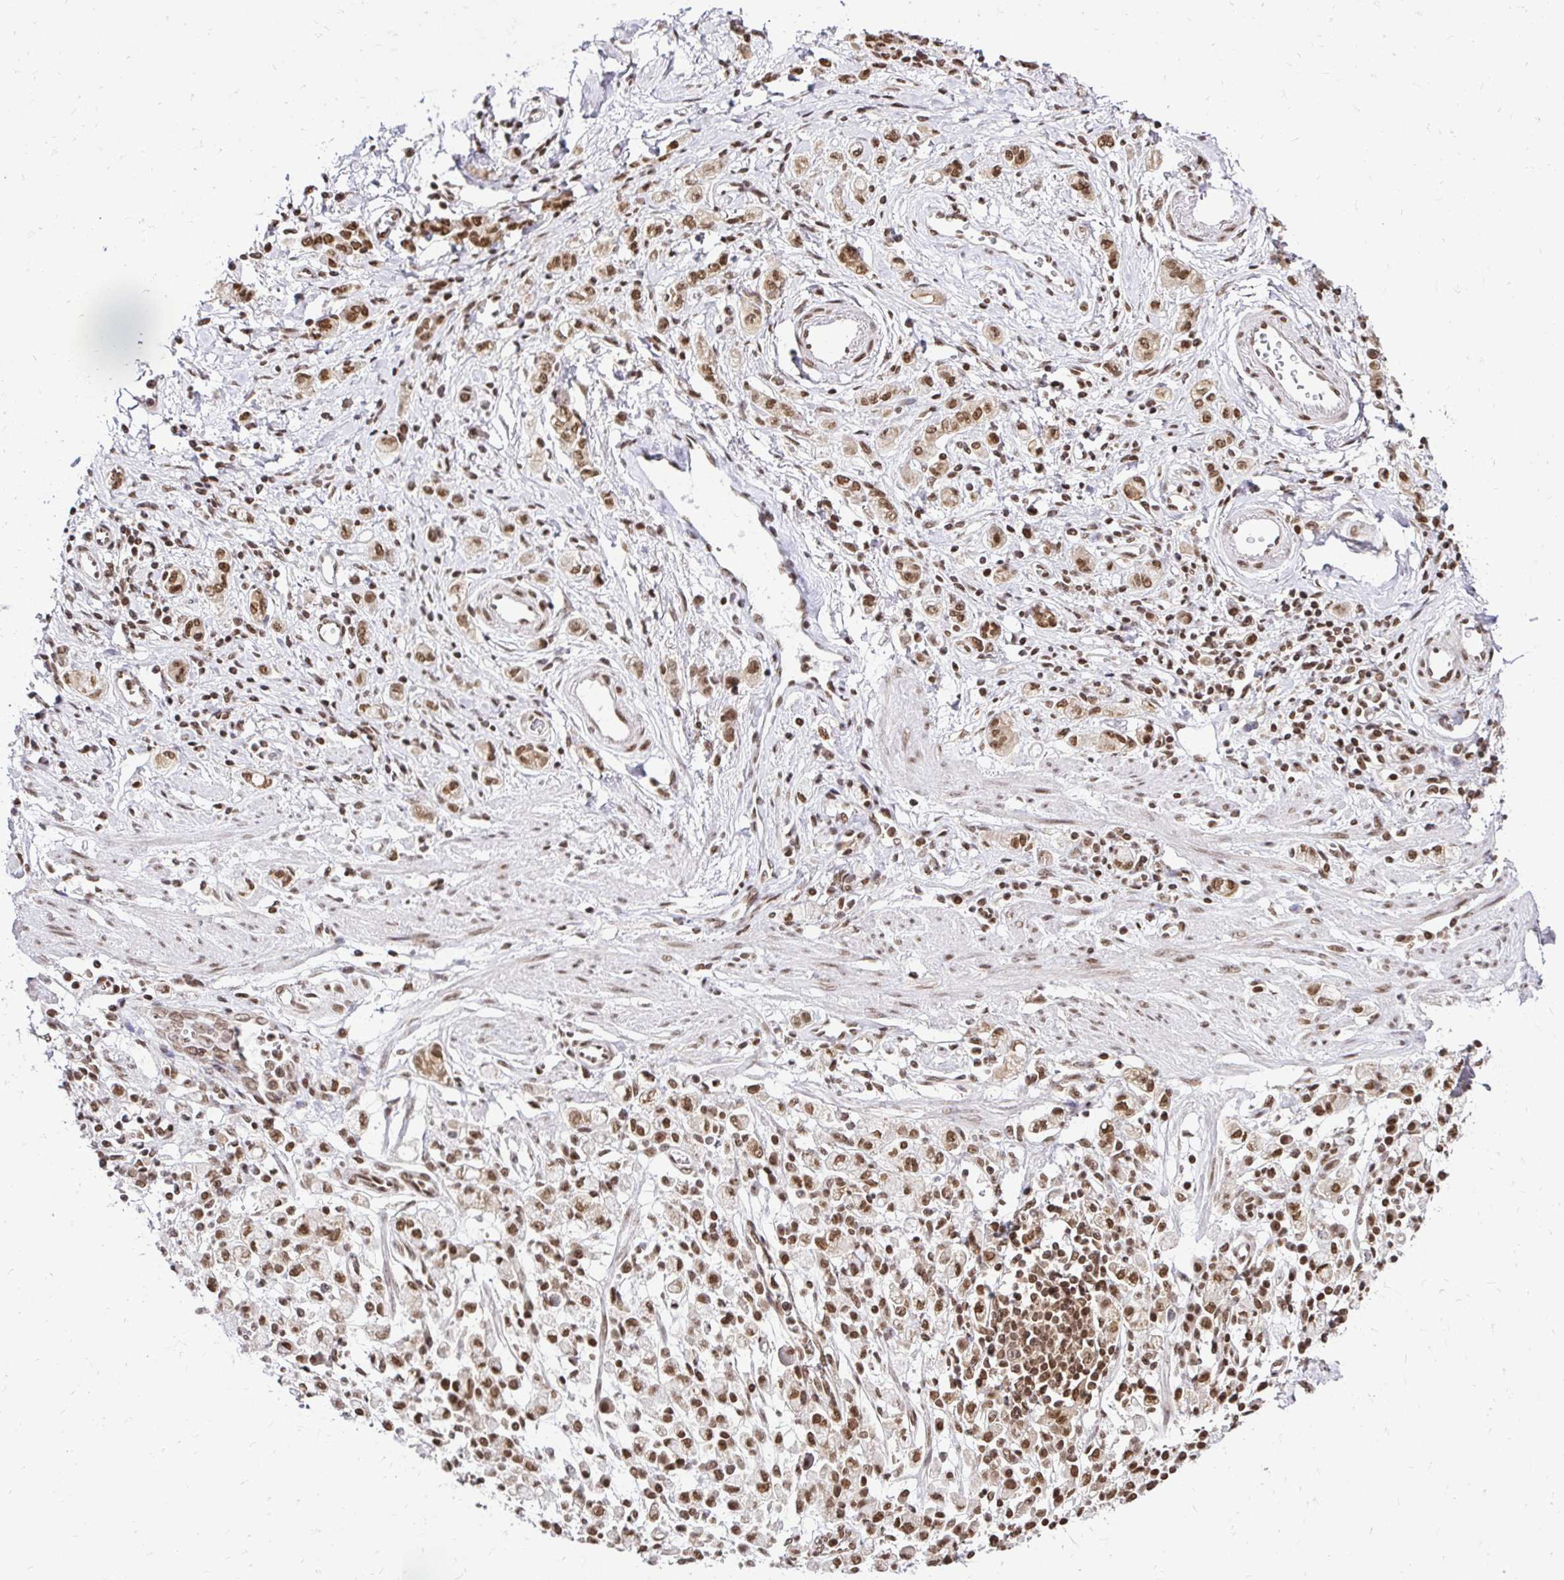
{"staining": {"intensity": "strong", "quantity": ">75%", "location": "nuclear"}, "tissue": "stomach cancer", "cell_type": "Tumor cells", "image_type": "cancer", "snomed": [{"axis": "morphology", "description": "Adenocarcinoma, NOS"}, {"axis": "topography", "description": "Stomach"}], "caption": "Stomach cancer (adenocarcinoma) stained for a protein demonstrates strong nuclear positivity in tumor cells. The staining was performed using DAB to visualize the protein expression in brown, while the nuclei were stained in blue with hematoxylin (Magnification: 20x).", "gene": "GLYR1", "patient": {"sex": "male", "age": 77}}